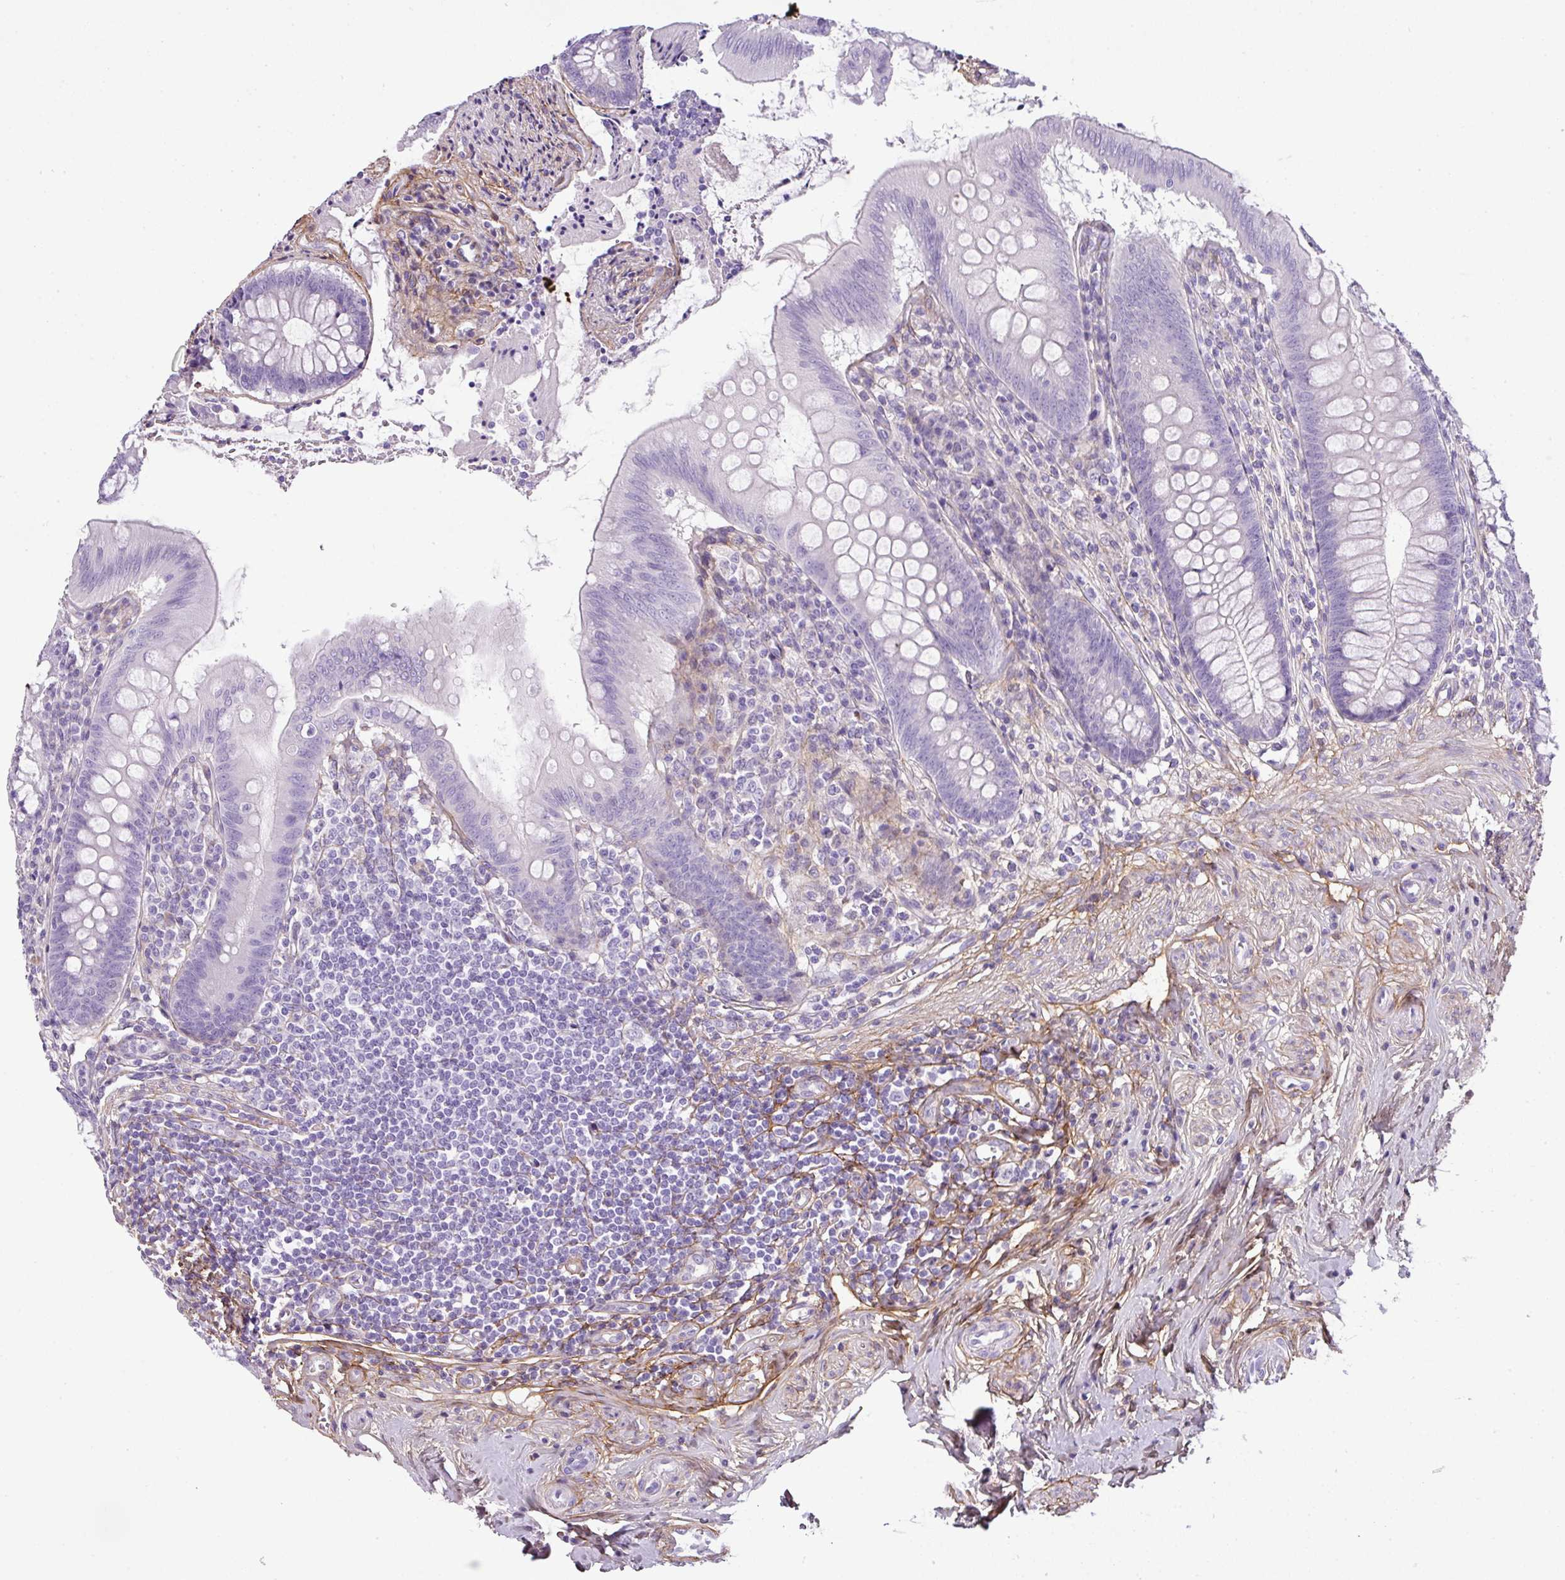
{"staining": {"intensity": "negative", "quantity": "none", "location": "none"}, "tissue": "appendix", "cell_type": "Glandular cells", "image_type": "normal", "snomed": [{"axis": "morphology", "description": "Normal tissue, NOS"}, {"axis": "topography", "description": "Appendix"}], "caption": "The photomicrograph reveals no significant staining in glandular cells of appendix.", "gene": "PARD6G", "patient": {"sex": "female", "age": 51}}